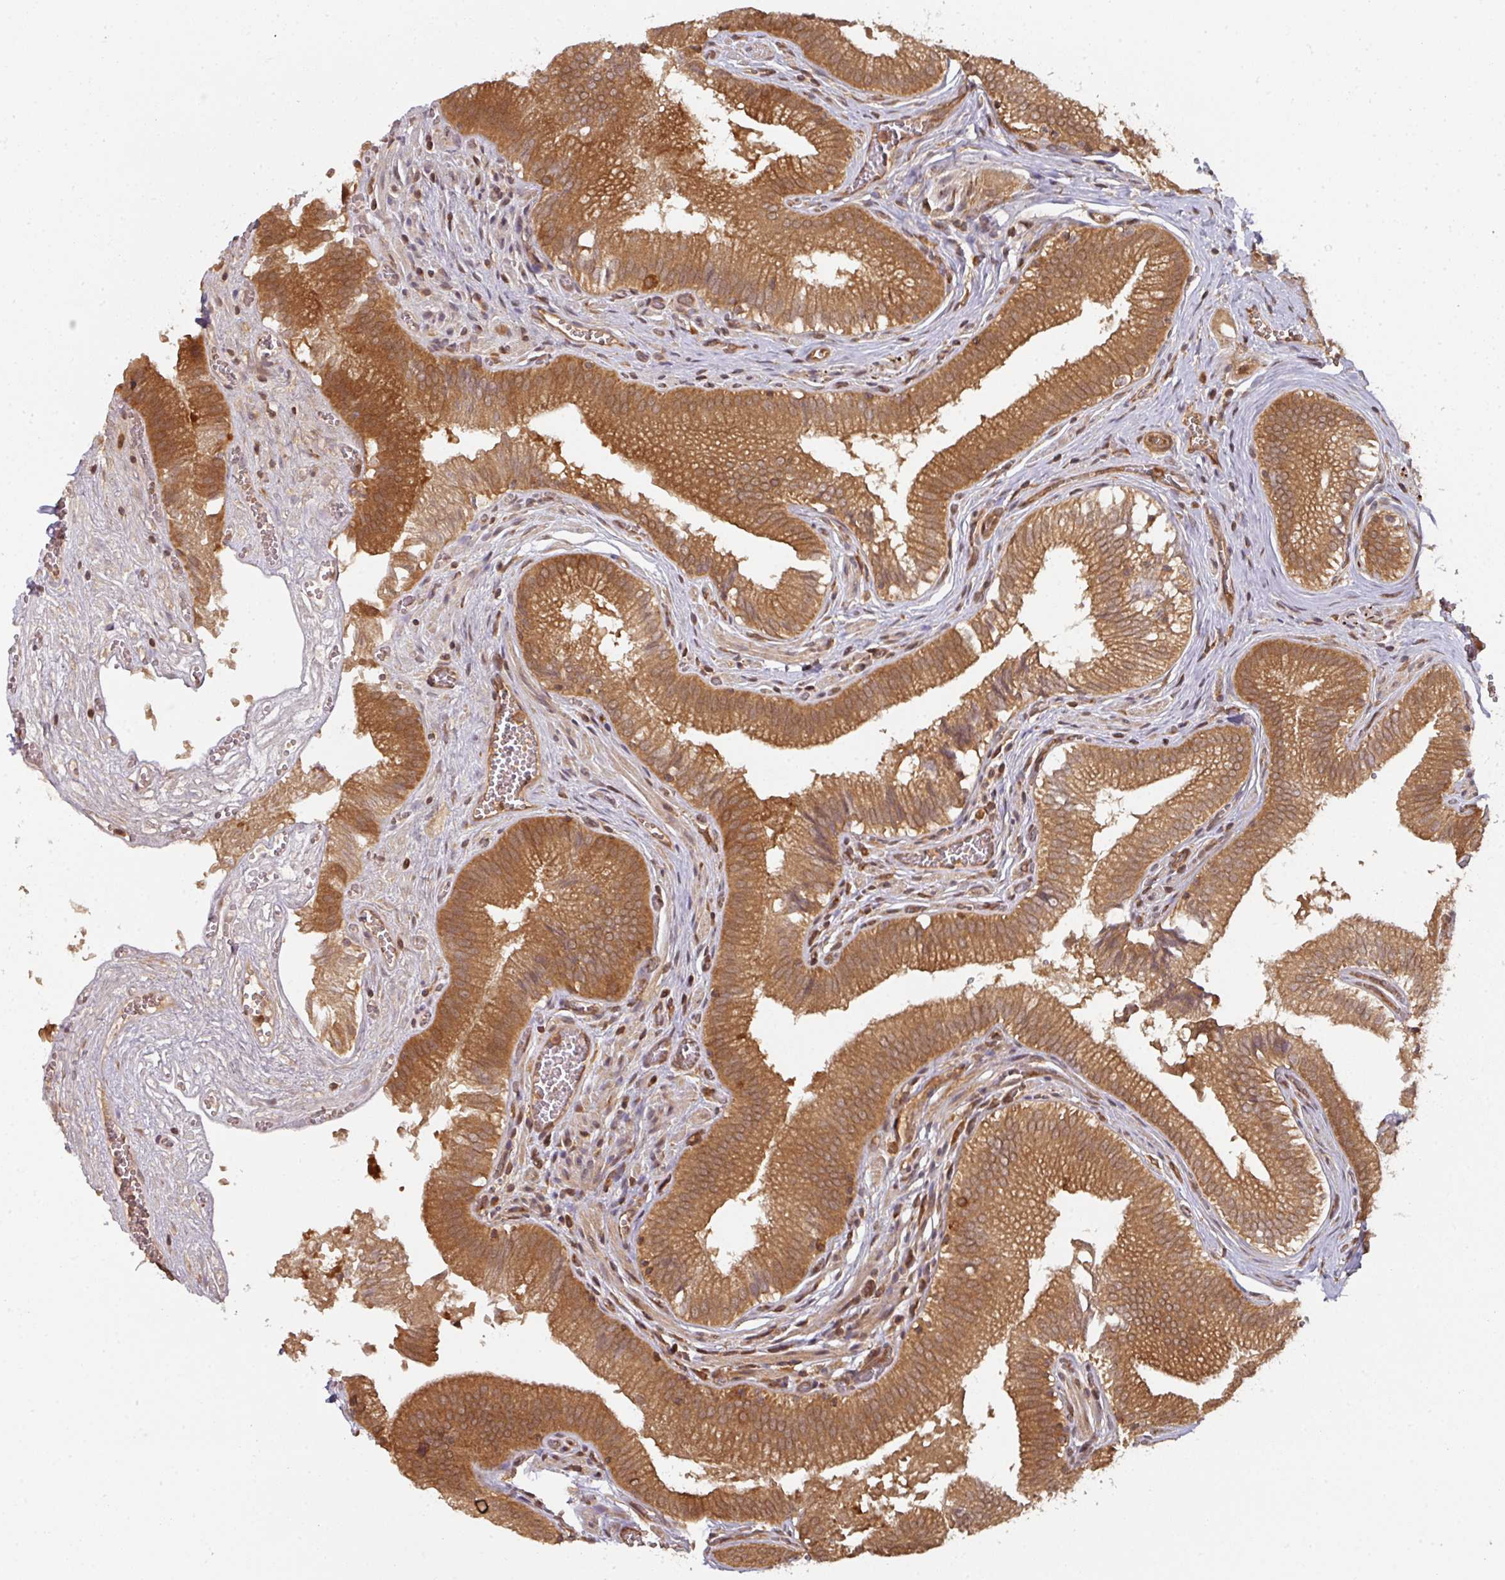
{"staining": {"intensity": "strong", "quantity": ">75%", "location": "cytoplasmic/membranous"}, "tissue": "gallbladder", "cell_type": "Glandular cells", "image_type": "normal", "snomed": [{"axis": "morphology", "description": "Normal tissue, NOS"}, {"axis": "topography", "description": "Gallbladder"}, {"axis": "topography", "description": "Peripheral nerve tissue"}], "caption": "Brown immunohistochemical staining in normal gallbladder exhibits strong cytoplasmic/membranous staining in approximately >75% of glandular cells.", "gene": "EIF4EBP2", "patient": {"sex": "male", "age": 17}}